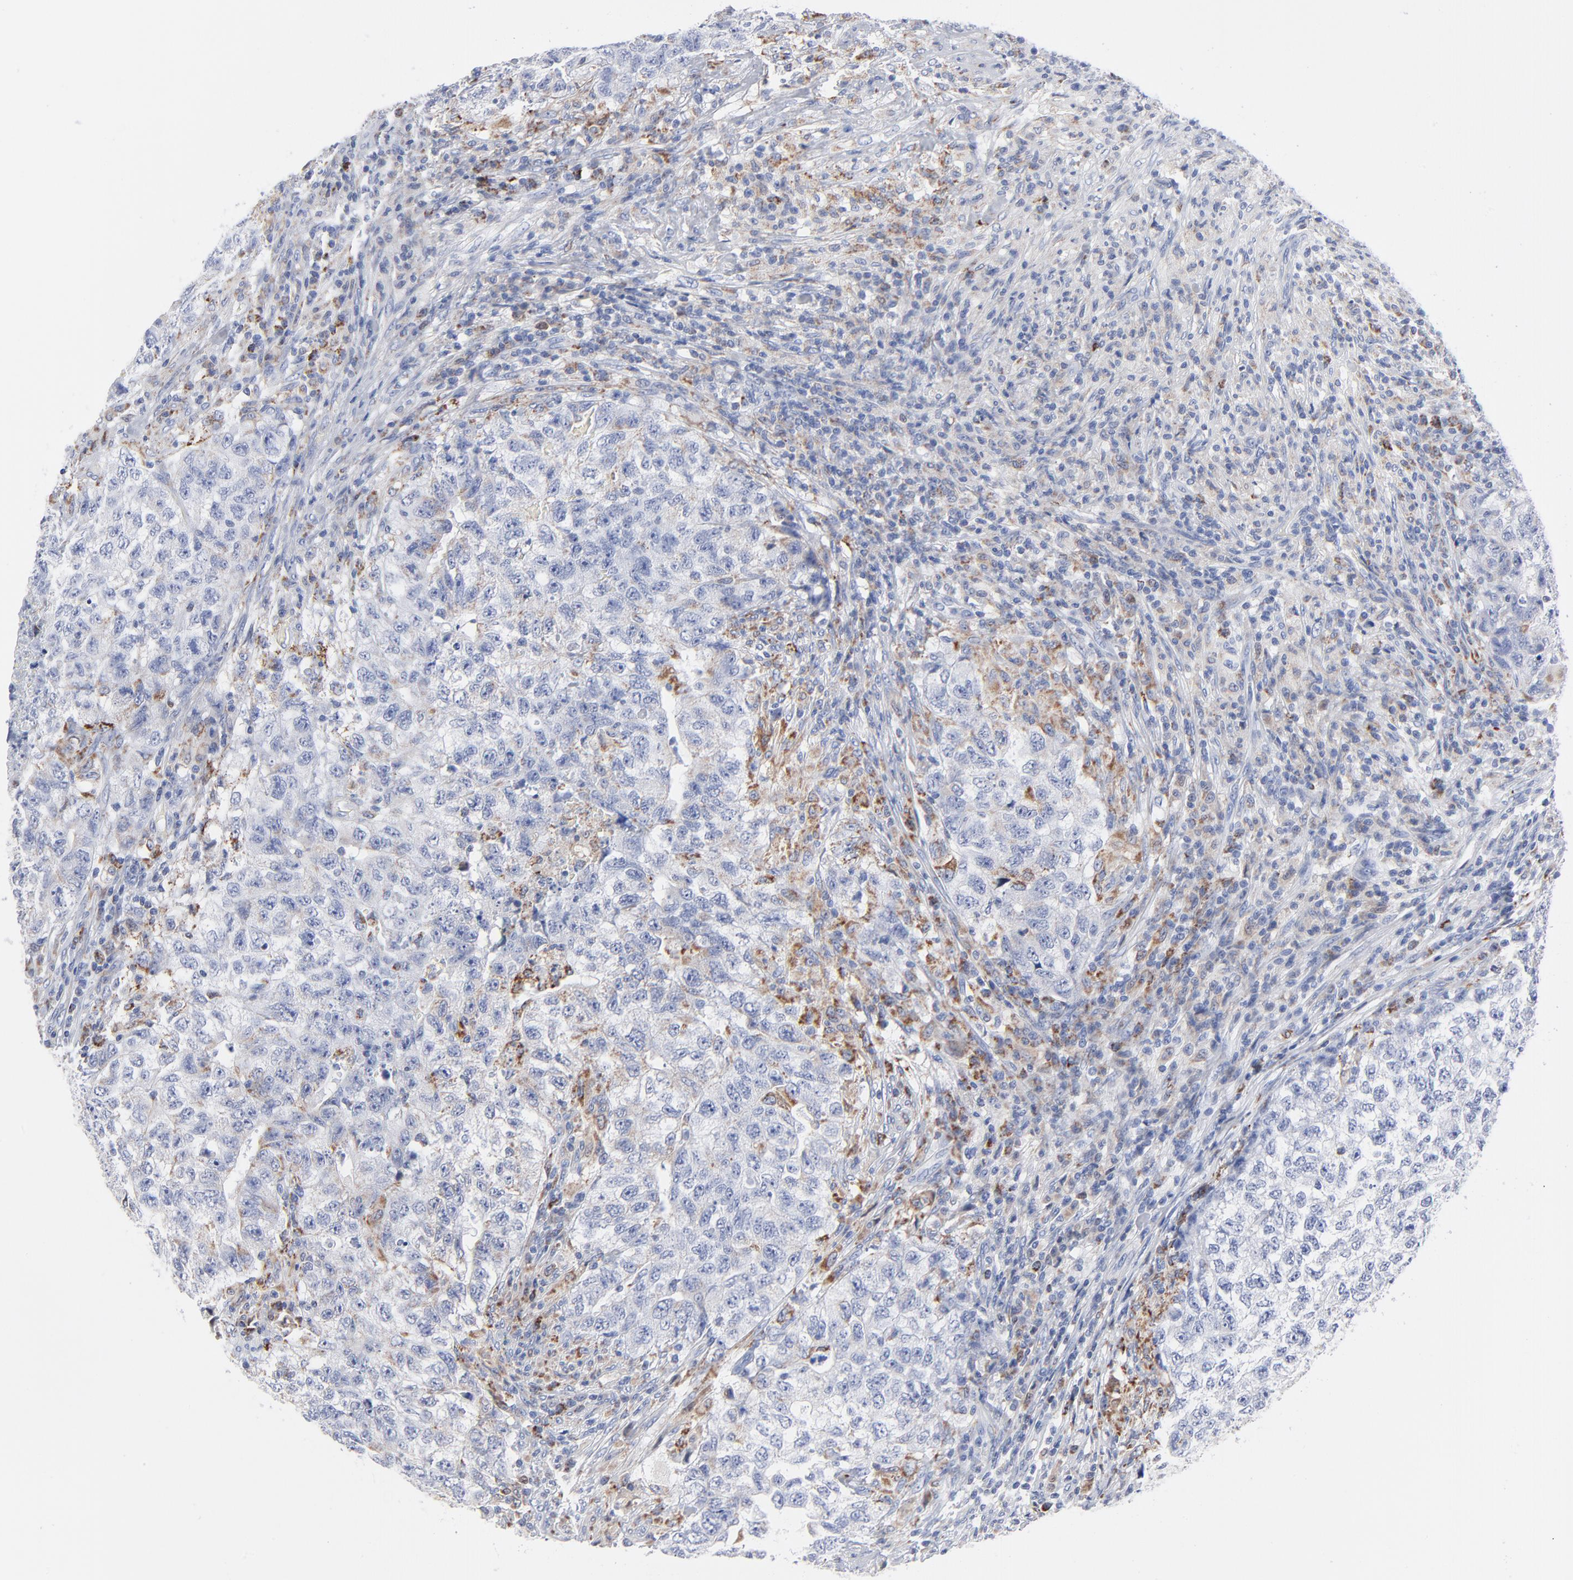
{"staining": {"intensity": "negative", "quantity": "none", "location": "none"}, "tissue": "testis cancer", "cell_type": "Tumor cells", "image_type": "cancer", "snomed": [{"axis": "morphology", "description": "Carcinoma, Embryonal, NOS"}, {"axis": "topography", "description": "Testis"}], "caption": "A photomicrograph of testis embryonal carcinoma stained for a protein displays no brown staining in tumor cells.", "gene": "CHCHD10", "patient": {"sex": "male", "age": 21}}